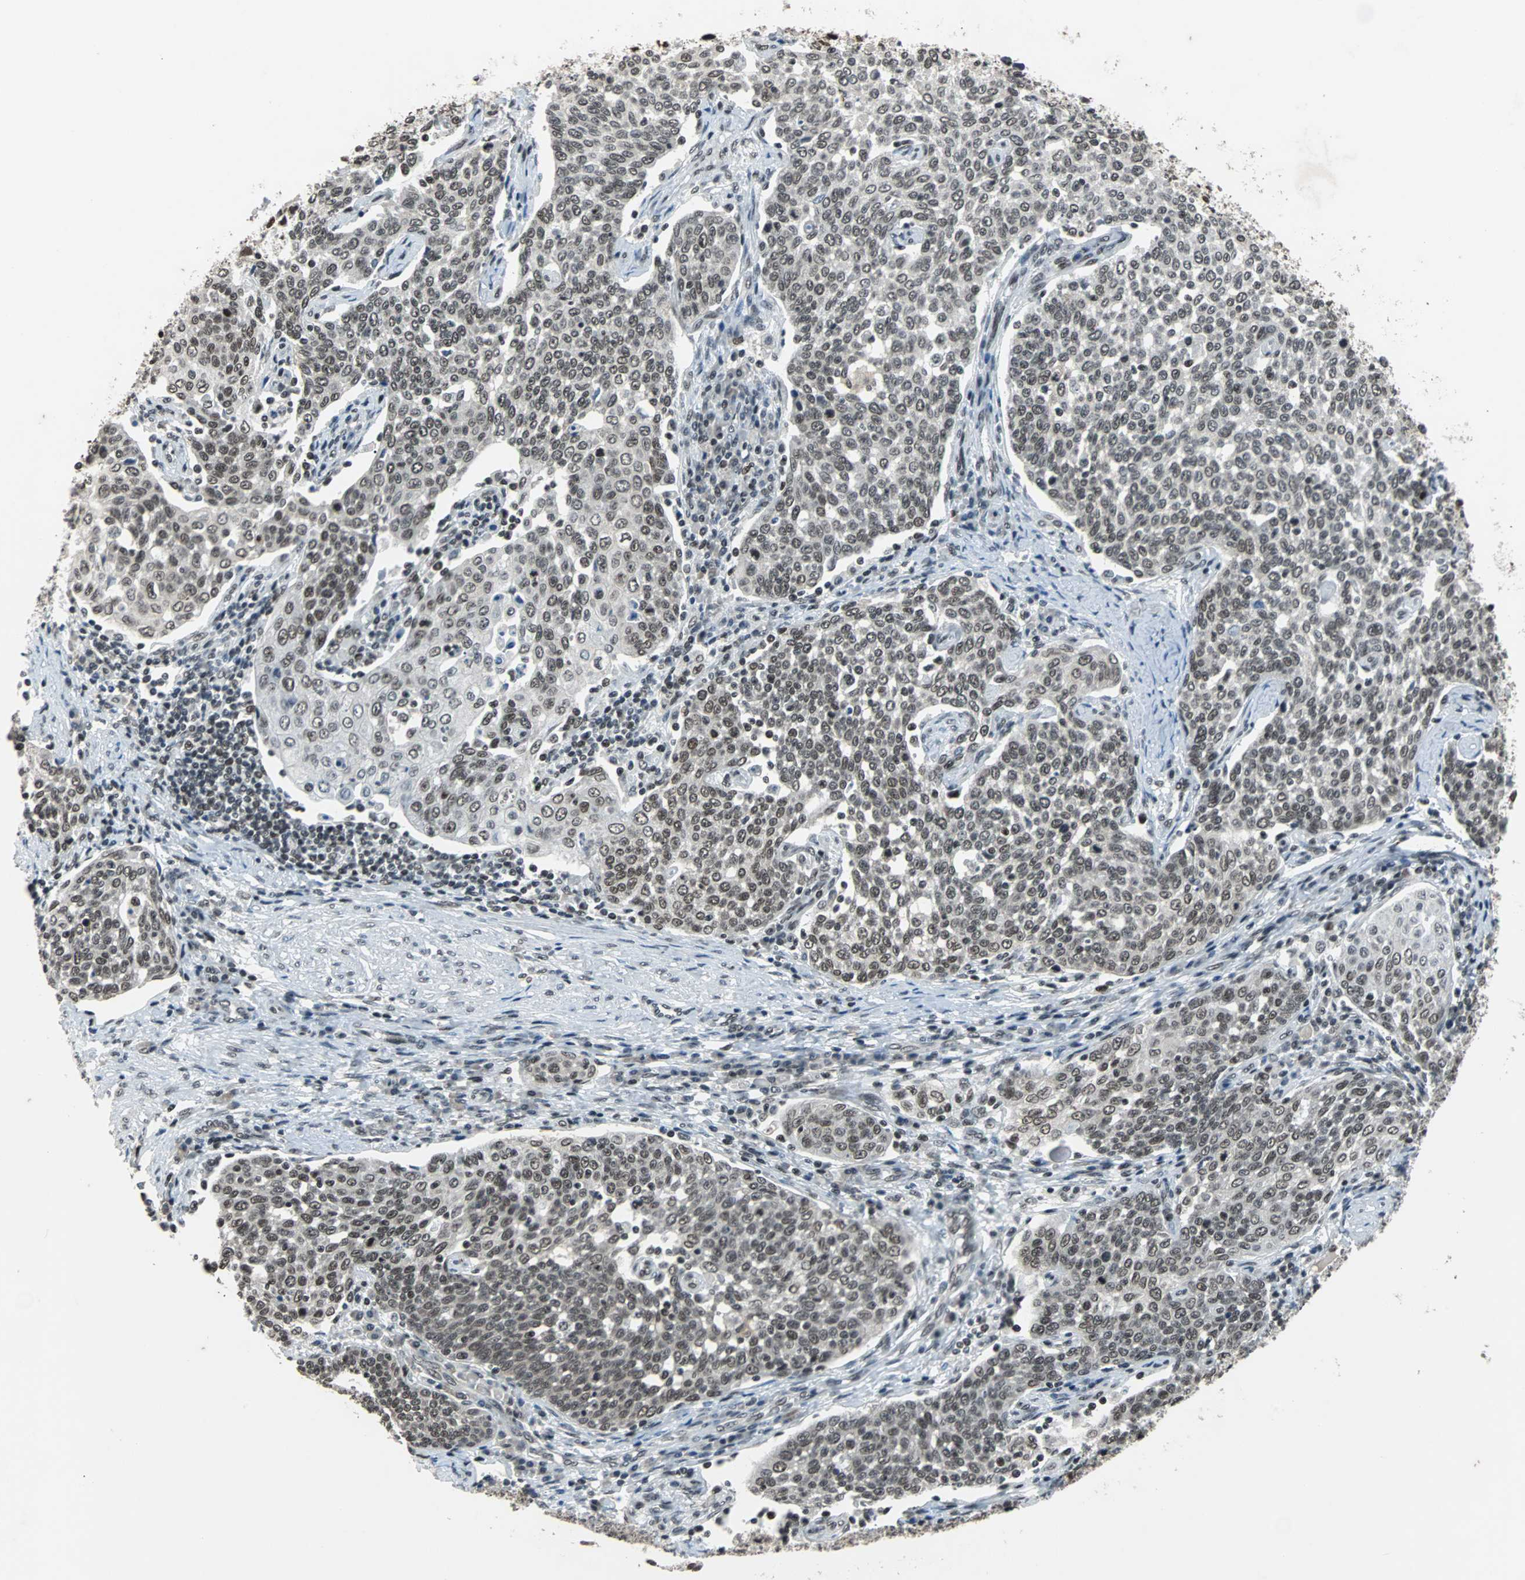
{"staining": {"intensity": "moderate", "quantity": ">75%", "location": "nuclear"}, "tissue": "cervical cancer", "cell_type": "Tumor cells", "image_type": "cancer", "snomed": [{"axis": "morphology", "description": "Squamous cell carcinoma, NOS"}, {"axis": "topography", "description": "Cervix"}], "caption": "Brown immunohistochemical staining in cervical cancer (squamous cell carcinoma) reveals moderate nuclear expression in about >75% of tumor cells. (brown staining indicates protein expression, while blue staining denotes nuclei).", "gene": "GATAD2A", "patient": {"sex": "female", "age": 34}}